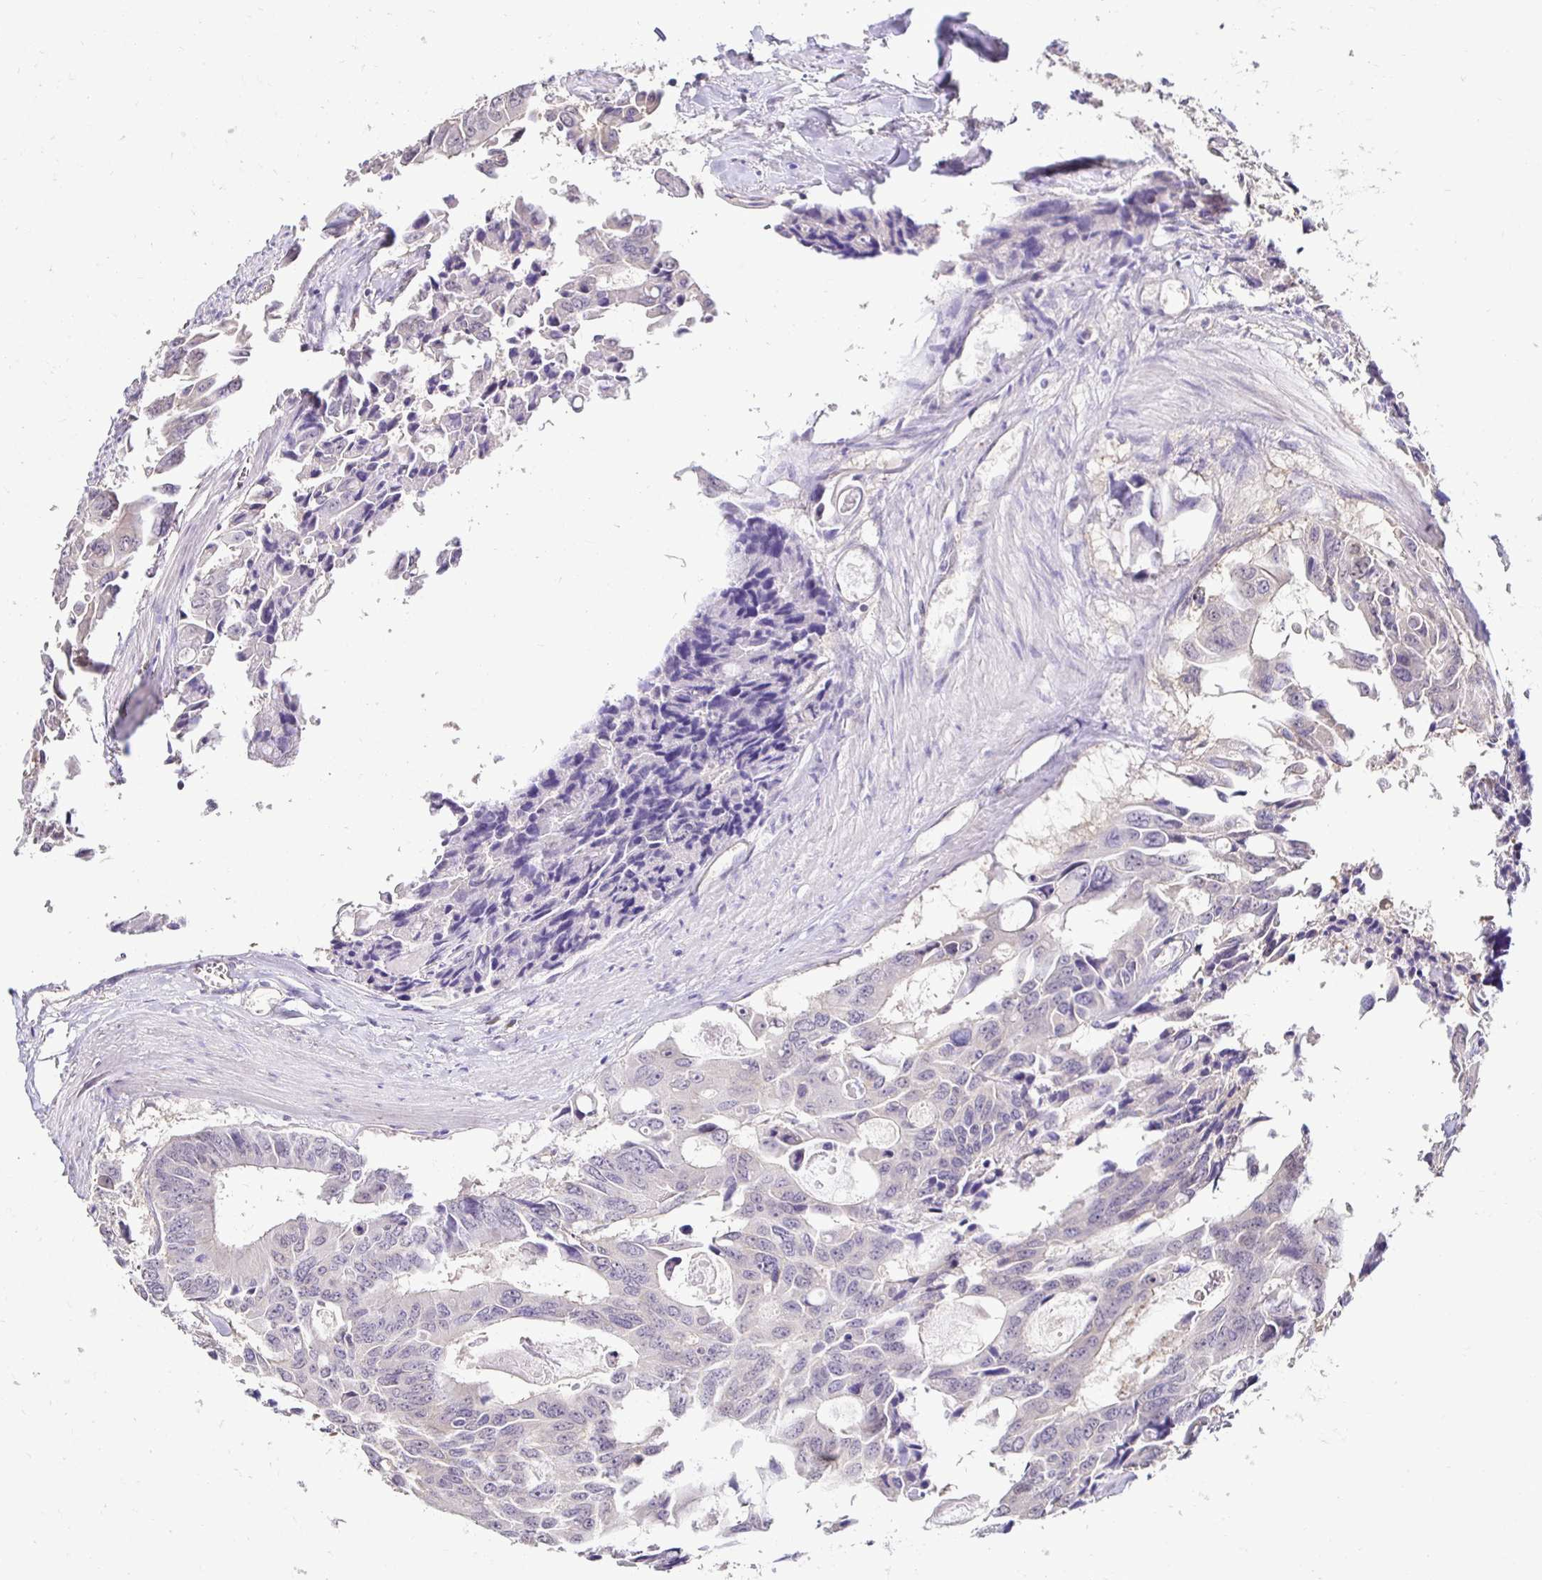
{"staining": {"intensity": "negative", "quantity": "none", "location": "none"}, "tissue": "colorectal cancer", "cell_type": "Tumor cells", "image_type": "cancer", "snomed": [{"axis": "morphology", "description": "Adenocarcinoma, NOS"}, {"axis": "topography", "description": "Rectum"}], "caption": "Image shows no significant protein positivity in tumor cells of adenocarcinoma (colorectal).", "gene": "SLC9A1", "patient": {"sex": "male", "age": 76}}